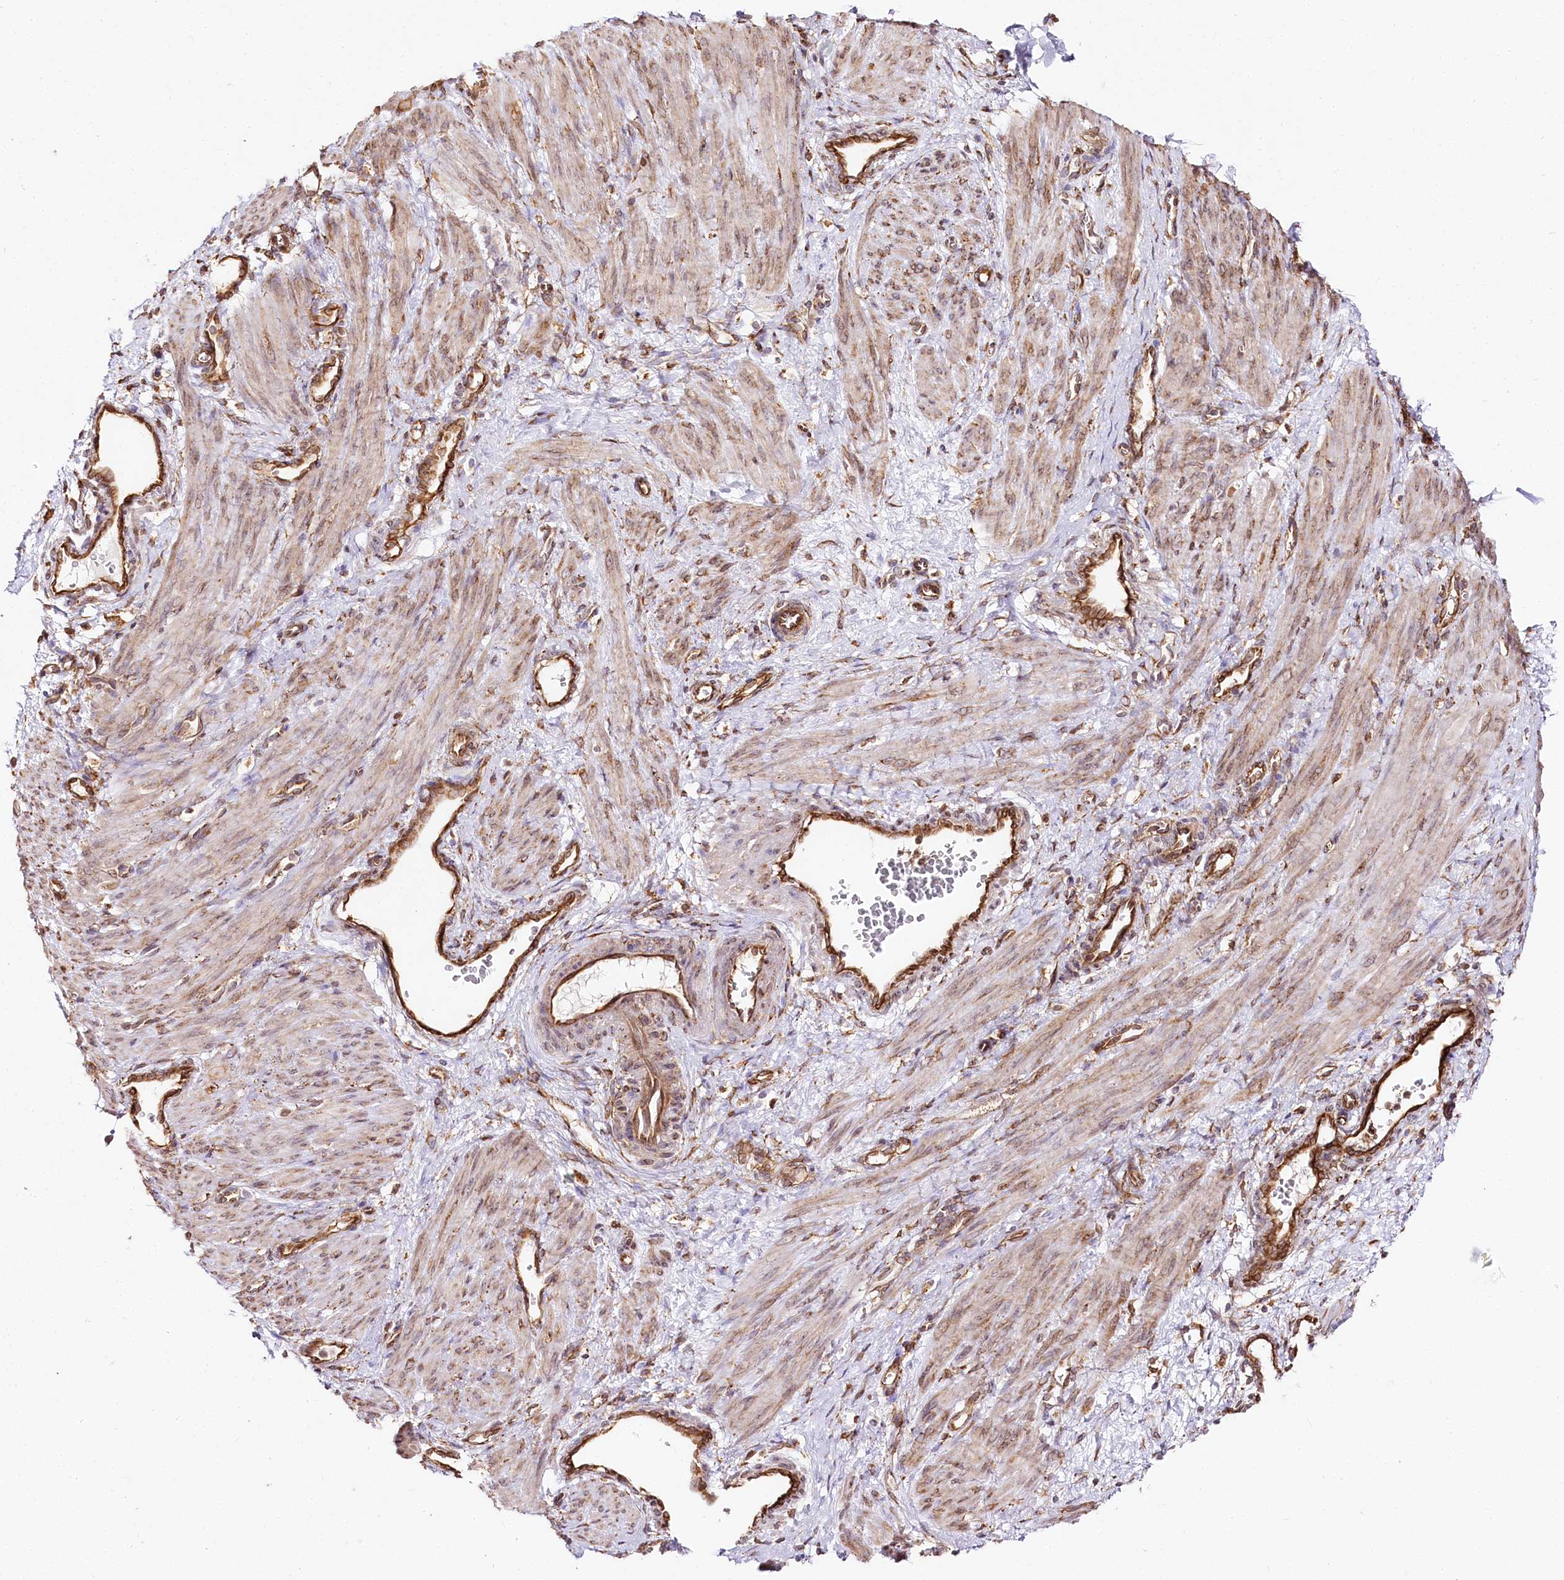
{"staining": {"intensity": "moderate", "quantity": "25%-75%", "location": "cytoplasmic/membranous"}, "tissue": "smooth muscle", "cell_type": "Smooth muscle cells", "image_type": "normal", "snomed": [{"axis": "morphology", "description": "Normal tissue, NOS"}, {"axis": "topography", "description": "Endometrium"}], "caption": "Immunohistochemical staining of benign human smooth muscle exhibits 25%-75% levels of moderate cytoplasmic/membranous protein staining in about 25%-75% of smooth muscle cells. The protein of interest is stained brown, and the nuclei are stained in blue (DAB (3,3'-diaminobenzidine) IHC with brightfield microscopy, high magnification).", "gene": "CNPY2", "patient": {"sex": "female", "age": 33}}